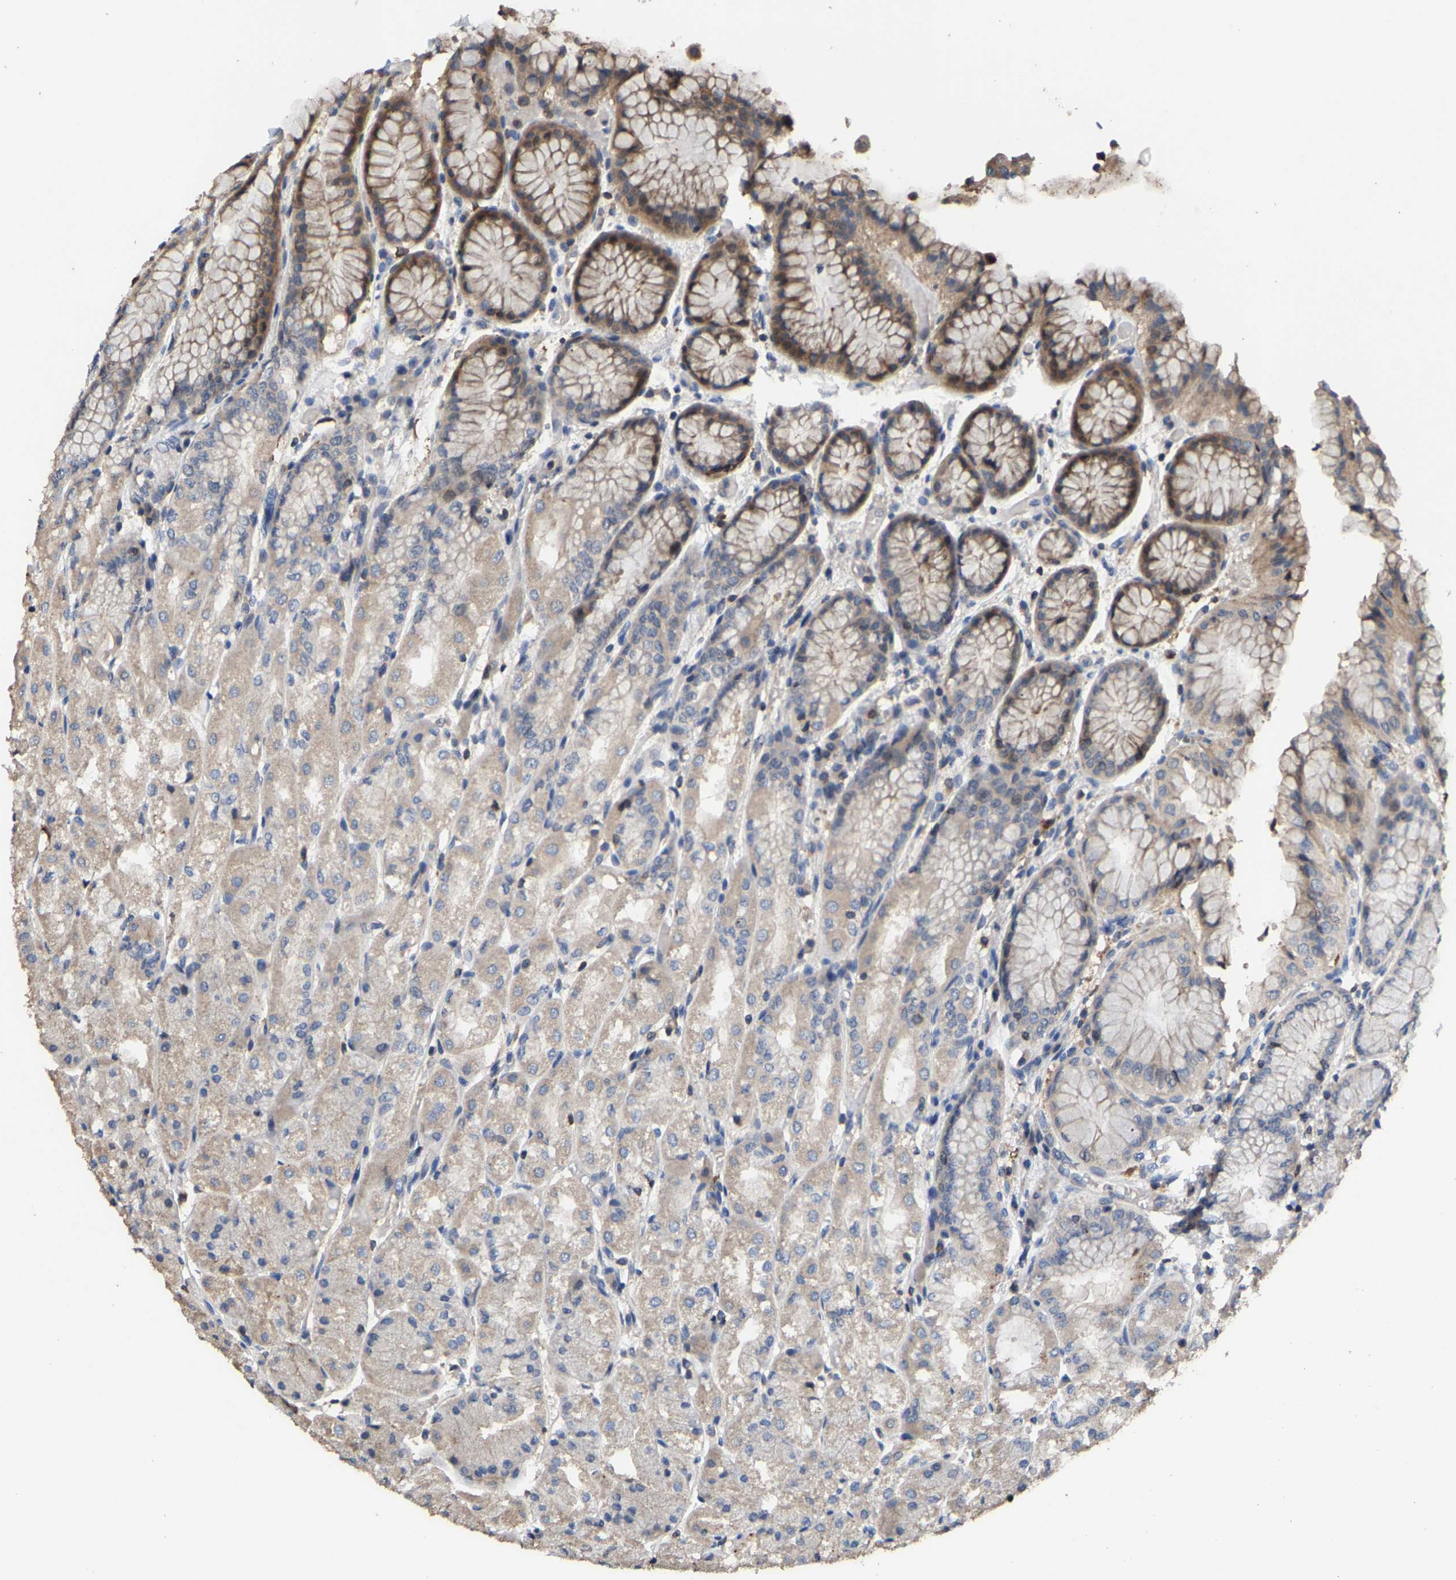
{"staining": {"intensity": "moderate", "quantity": "<25%", "location": "cytoplasmic/membranous"}, "tissue": "stomach", "cell_type": "Glandular cells", "image_type": "normal", "snomed": [{"axis": "morphology", "description": "Normal tissue, NOS"}, {"axis": "topography", "description": "Stomach, upper"}], "caption": "Immunohistochemical staining of normal human stomach reveals low levels of moderate cytoplasmic/membranous positivity in about <25% of glandular cells.", "gene": "TDRKH", "patient": {"sex": "male", "age": 72}}